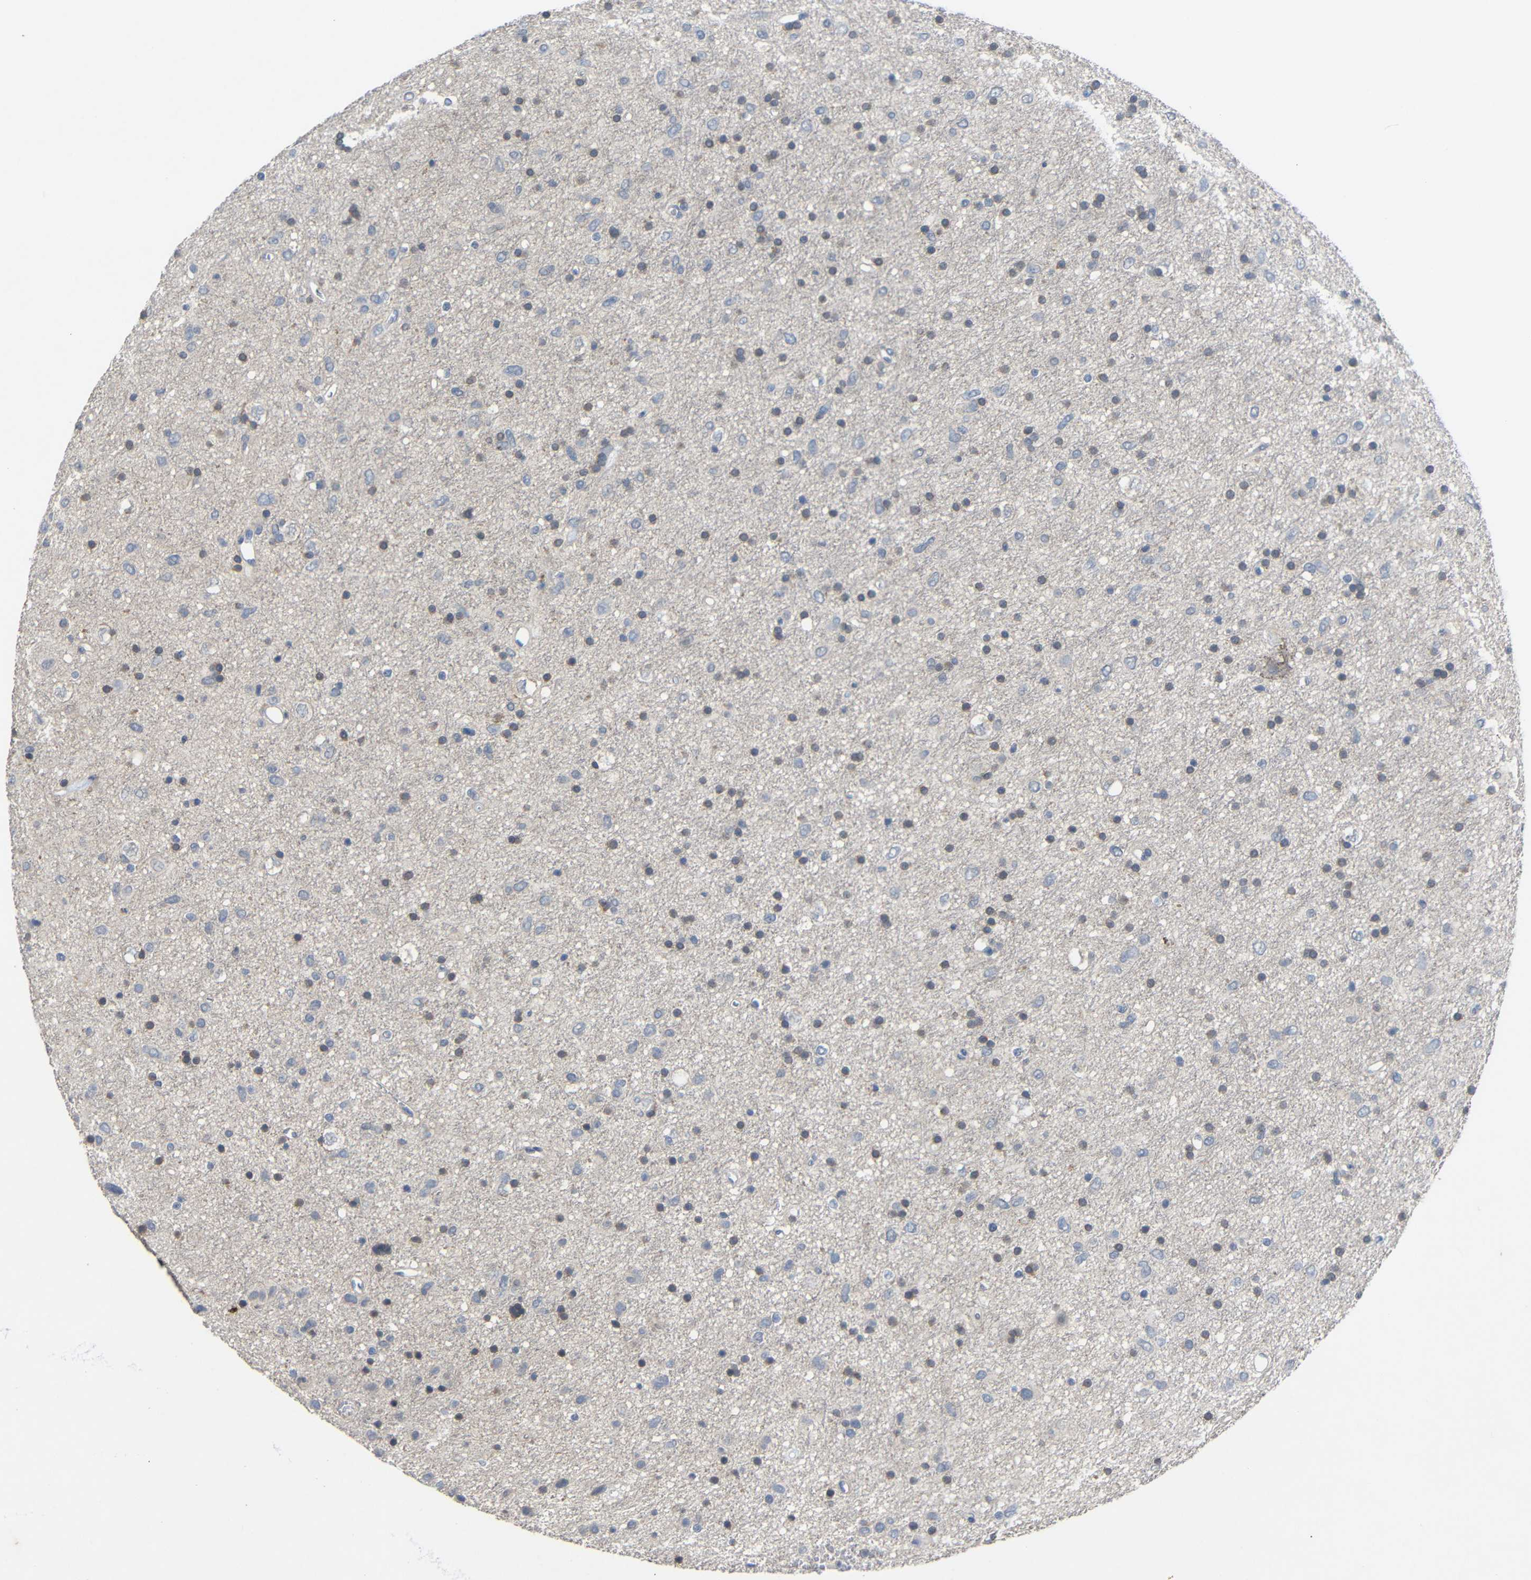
{"staining": {"intensity": "weak", "quantity": "<25%", "location": "cytoplasmic/membranous,nuclear"}, "tissue": "glioma", "cell_type": "Tumor cells", "image_type": "cancer", "snomed": [{"axis": "morphology", "description": "Glioma, malignant, Low grade"}, {"axis": "topography", "description": "Brain"}], "caption": "Tumor cells are negative for protein expression in human glioma.", "gene": "HNF1A", "patient": {"sex": "male", "age": 77}}